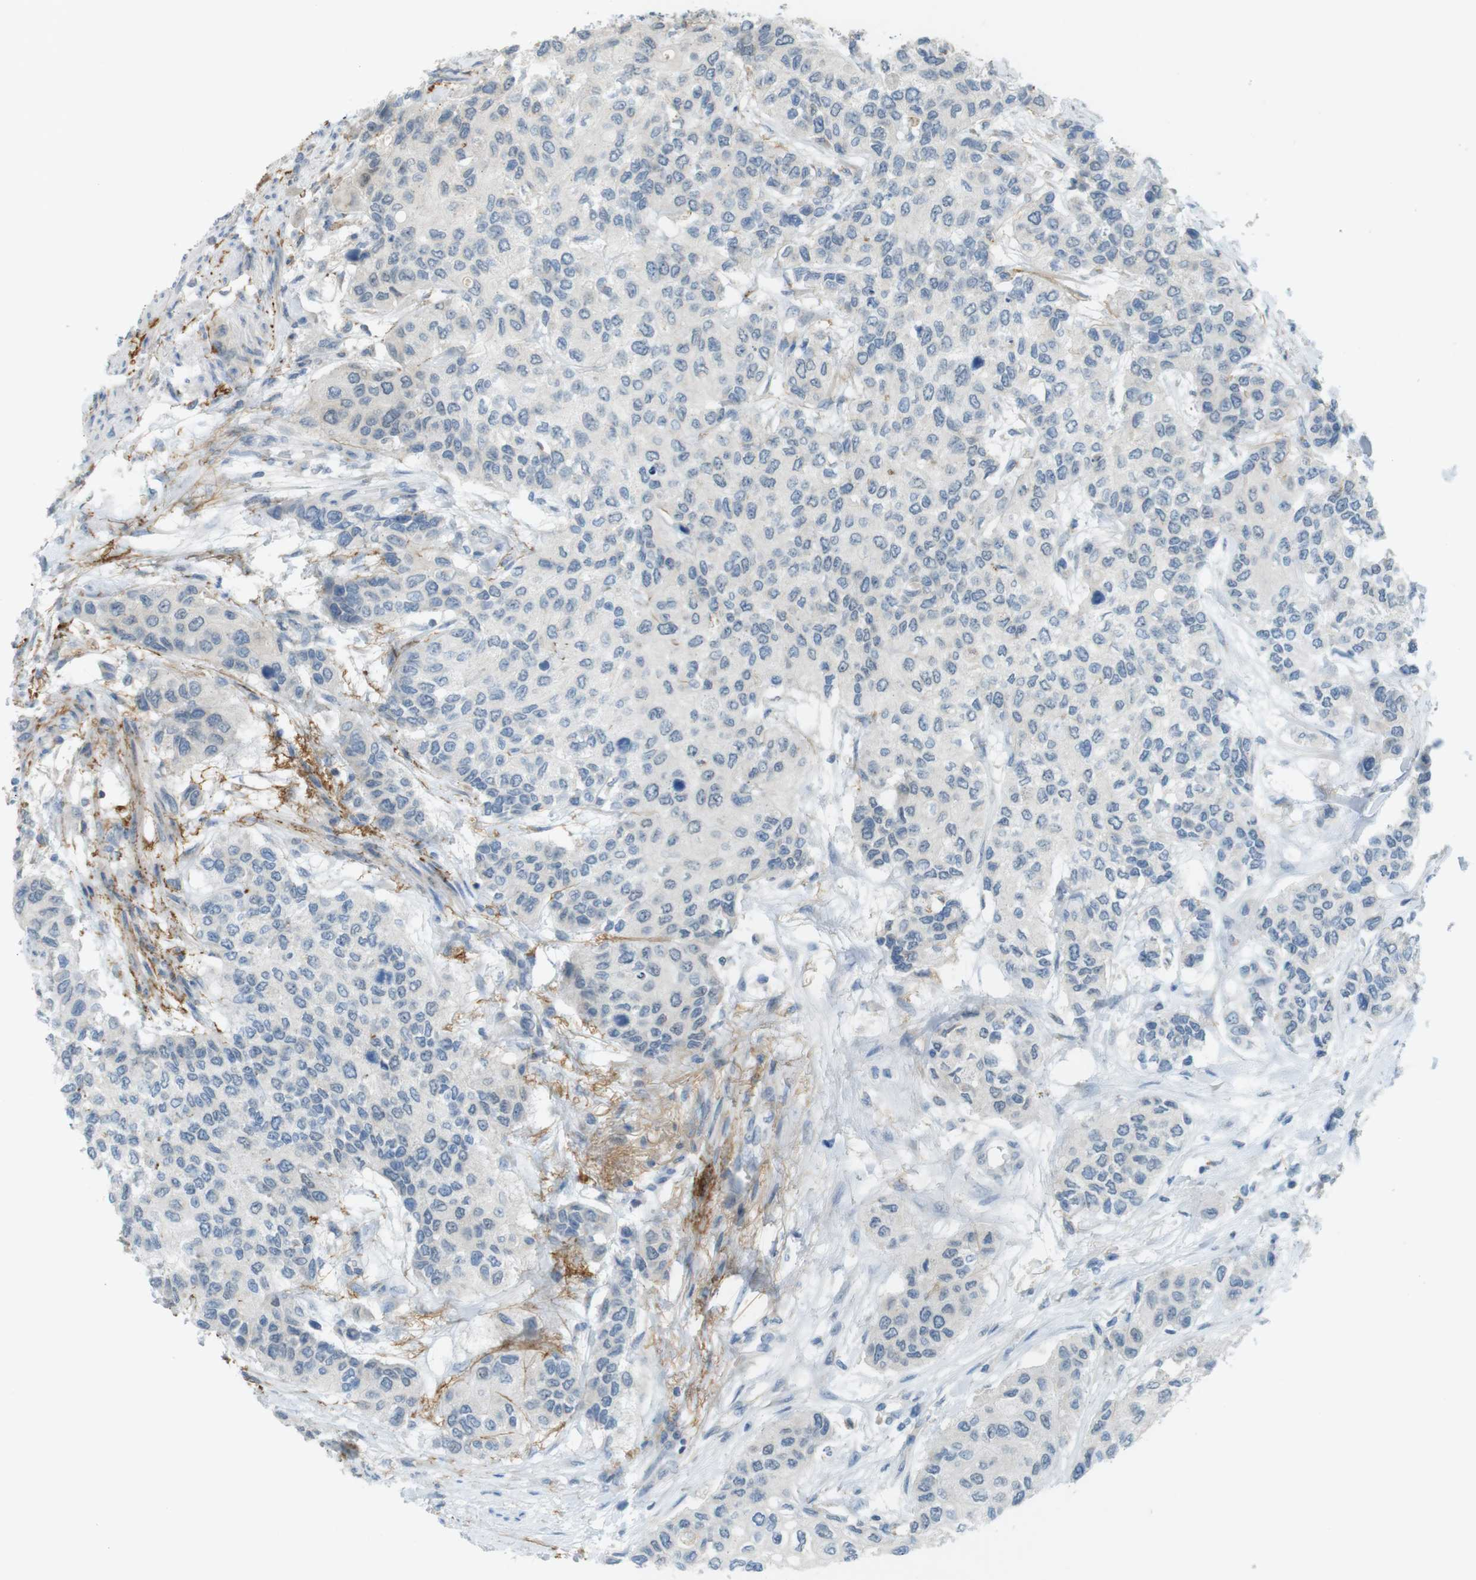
{"staining": {"intensity": "negative", "quantity": "none", "location": "none"}, "tissue": "urothelial cancer", "cell_type": "Tumor cells", "image_type": "cancer", "snomed": [{"axis": "morphology", "description": "Urothelial carcinoma, High grade"}, {"axis": "topography", "description": "Urinary bladder"}], "caption": "DAB (3,3'-diaminobenzidine) immunohistochemical staining of human urothelial carcinoma (high-grade) demonstrates no significant staining in tumor cells.", "gene": "UGT8", "patient": {"sex": "female", "age": 56}}